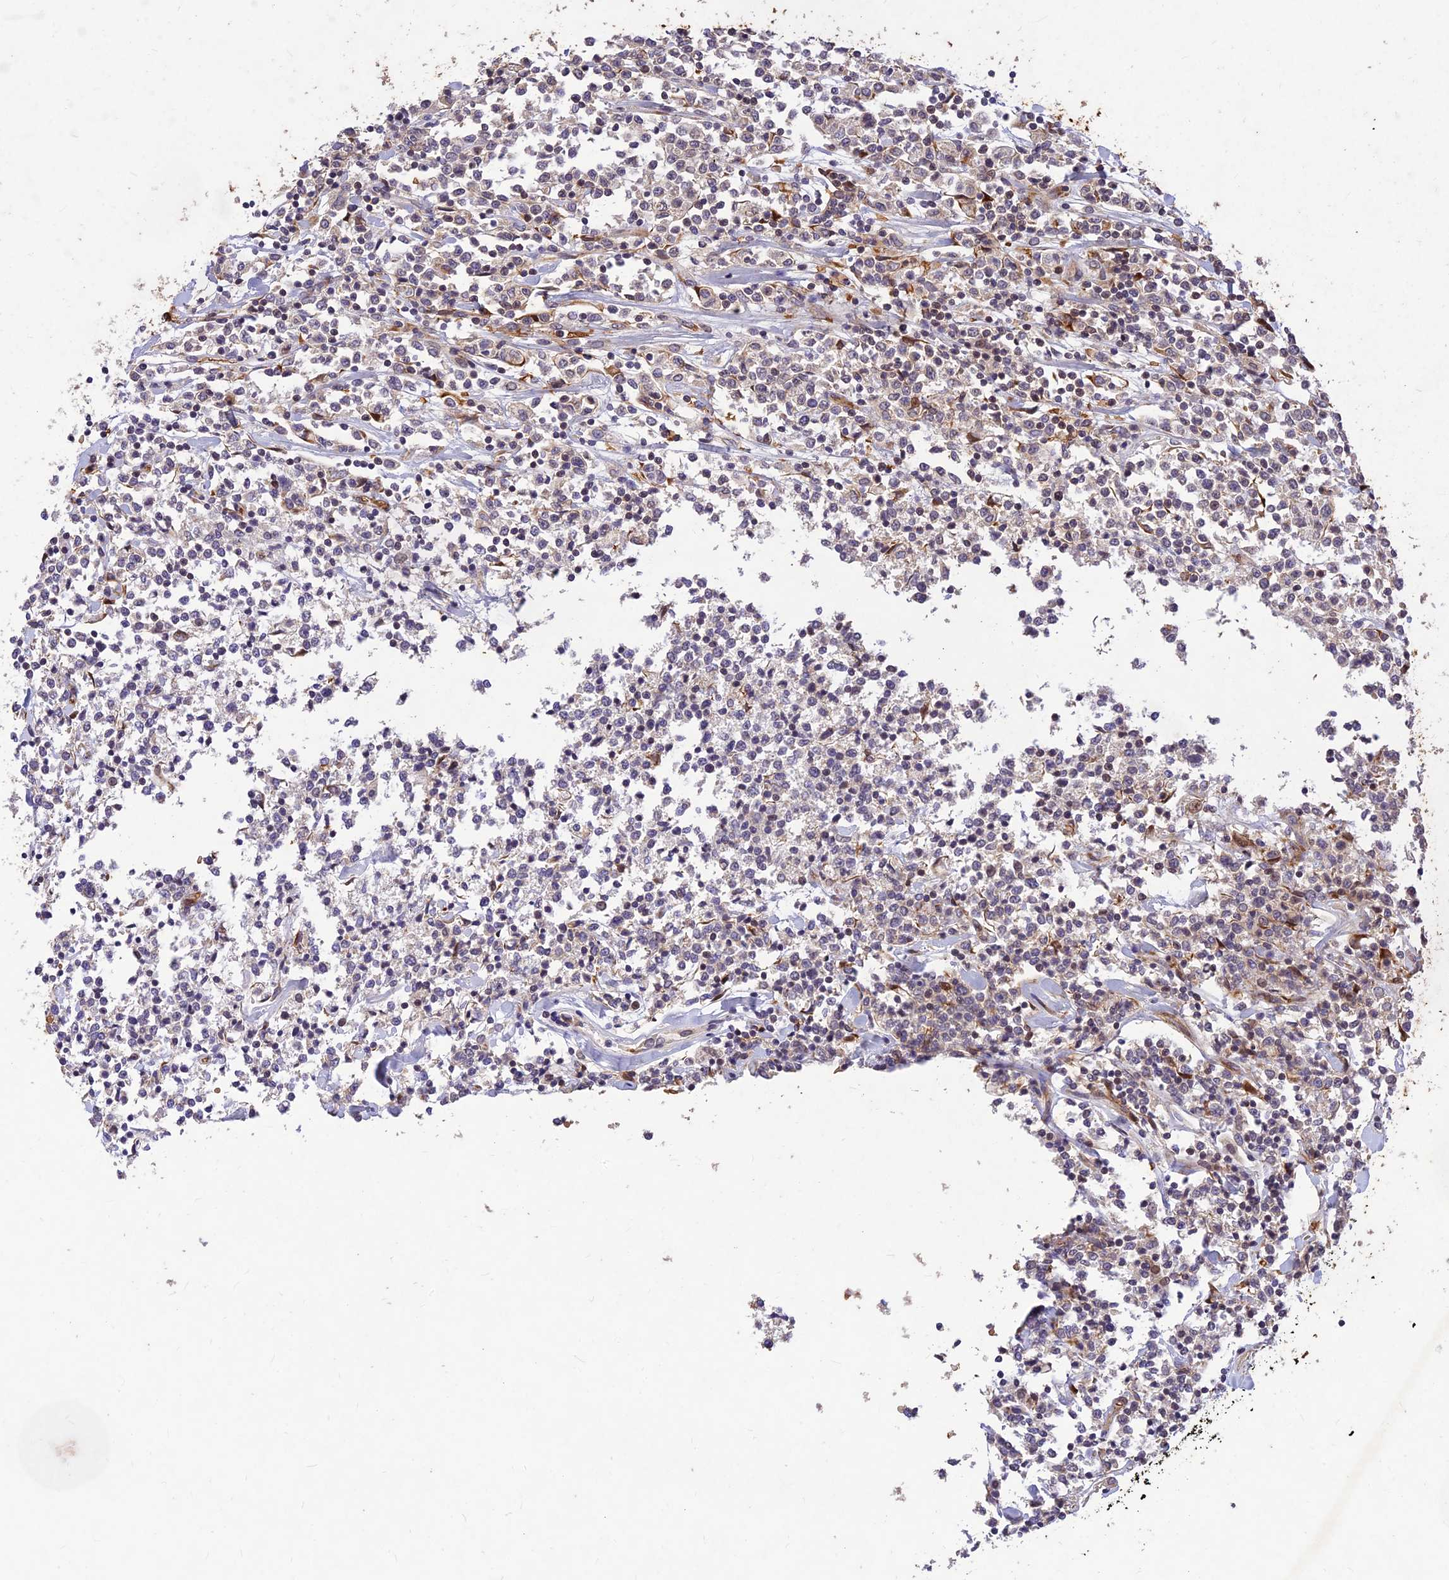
{"staining": {"intensity": "negative", "quantity": "none", "location": "none"}, "tissue": "lymphoma", "cell_type": "Tumor cells", "image_type": "cancer", "snomed": [{"axis": "morphology", "description": "Malignant lymphoma, non-Hodgkin's type, Low grade"}, {"axis": "topography", "description": "Small intestine"}], "caption": "The immunohistochemistry (IHC) histopathology image has no significant staining in tumor cells of malignant lymphoma, non-Hodgkin's type (low-grade) tissue.", "gene": "PPP1R11", "patient": {"sex": "female", "age": 59}}